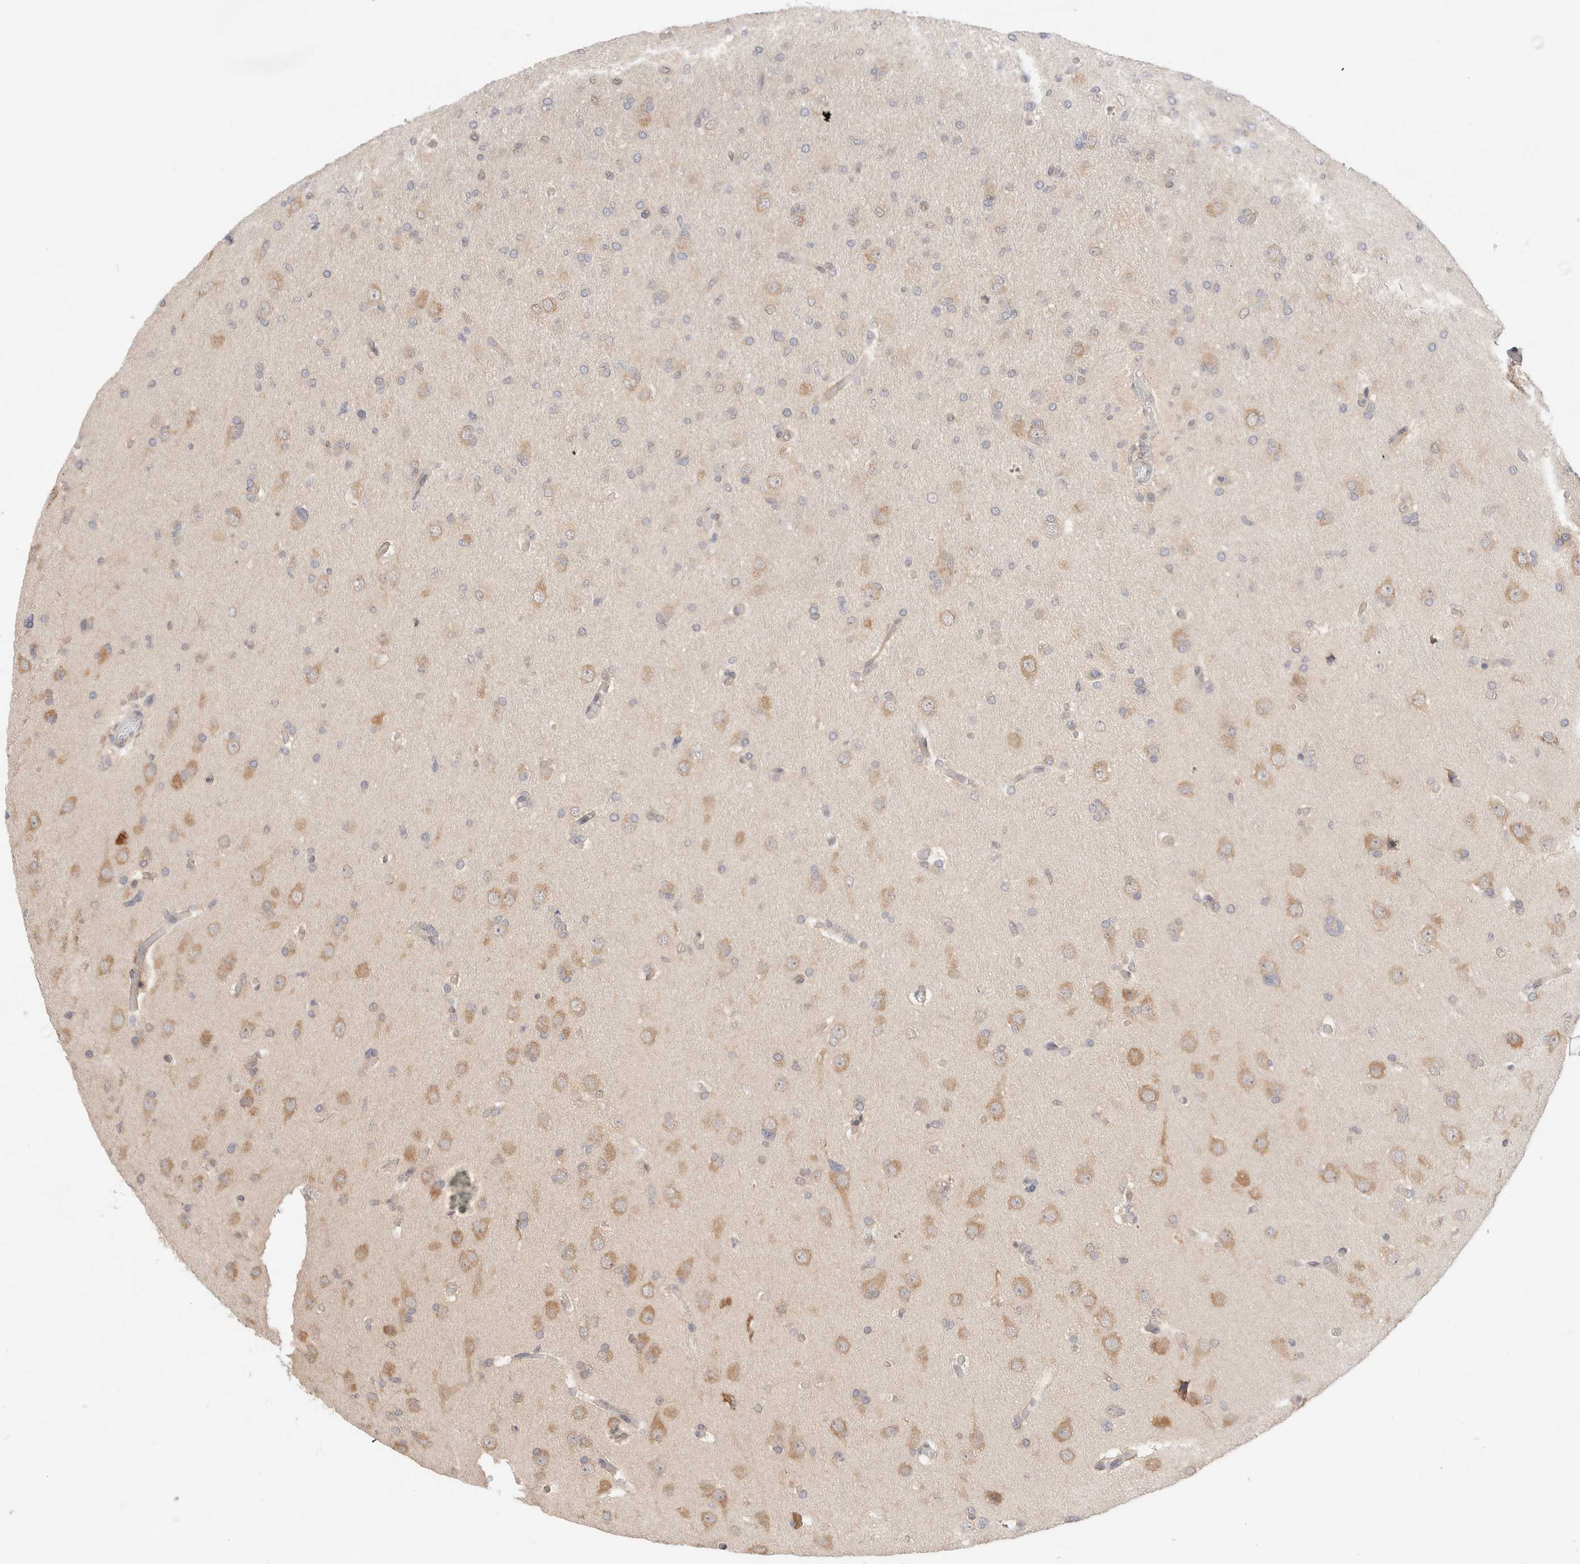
{"staining": {"intensity": "negative", "quantity": "none", "location": "none"}, "tissue": "glioma", "cell_type": "Tumor cells", "image_type": "cancer", "snomed": [{"axis": "morphology", "description": "Glioma, malignant, High grade"}, {"axis": "topography", "description": "Cerebral cortex"}], "caption": "This histopathology image is of glioma stained with IHC to label a protein in brown with the nuclei are counter-stained blue. There is no expression in tumor cells. (DAB (3,3'-diaminobenzidine) IHC with hematoxylin counter stain).", "gene": "C17orf97", "patient": {"sex": "female", "age": 36}}